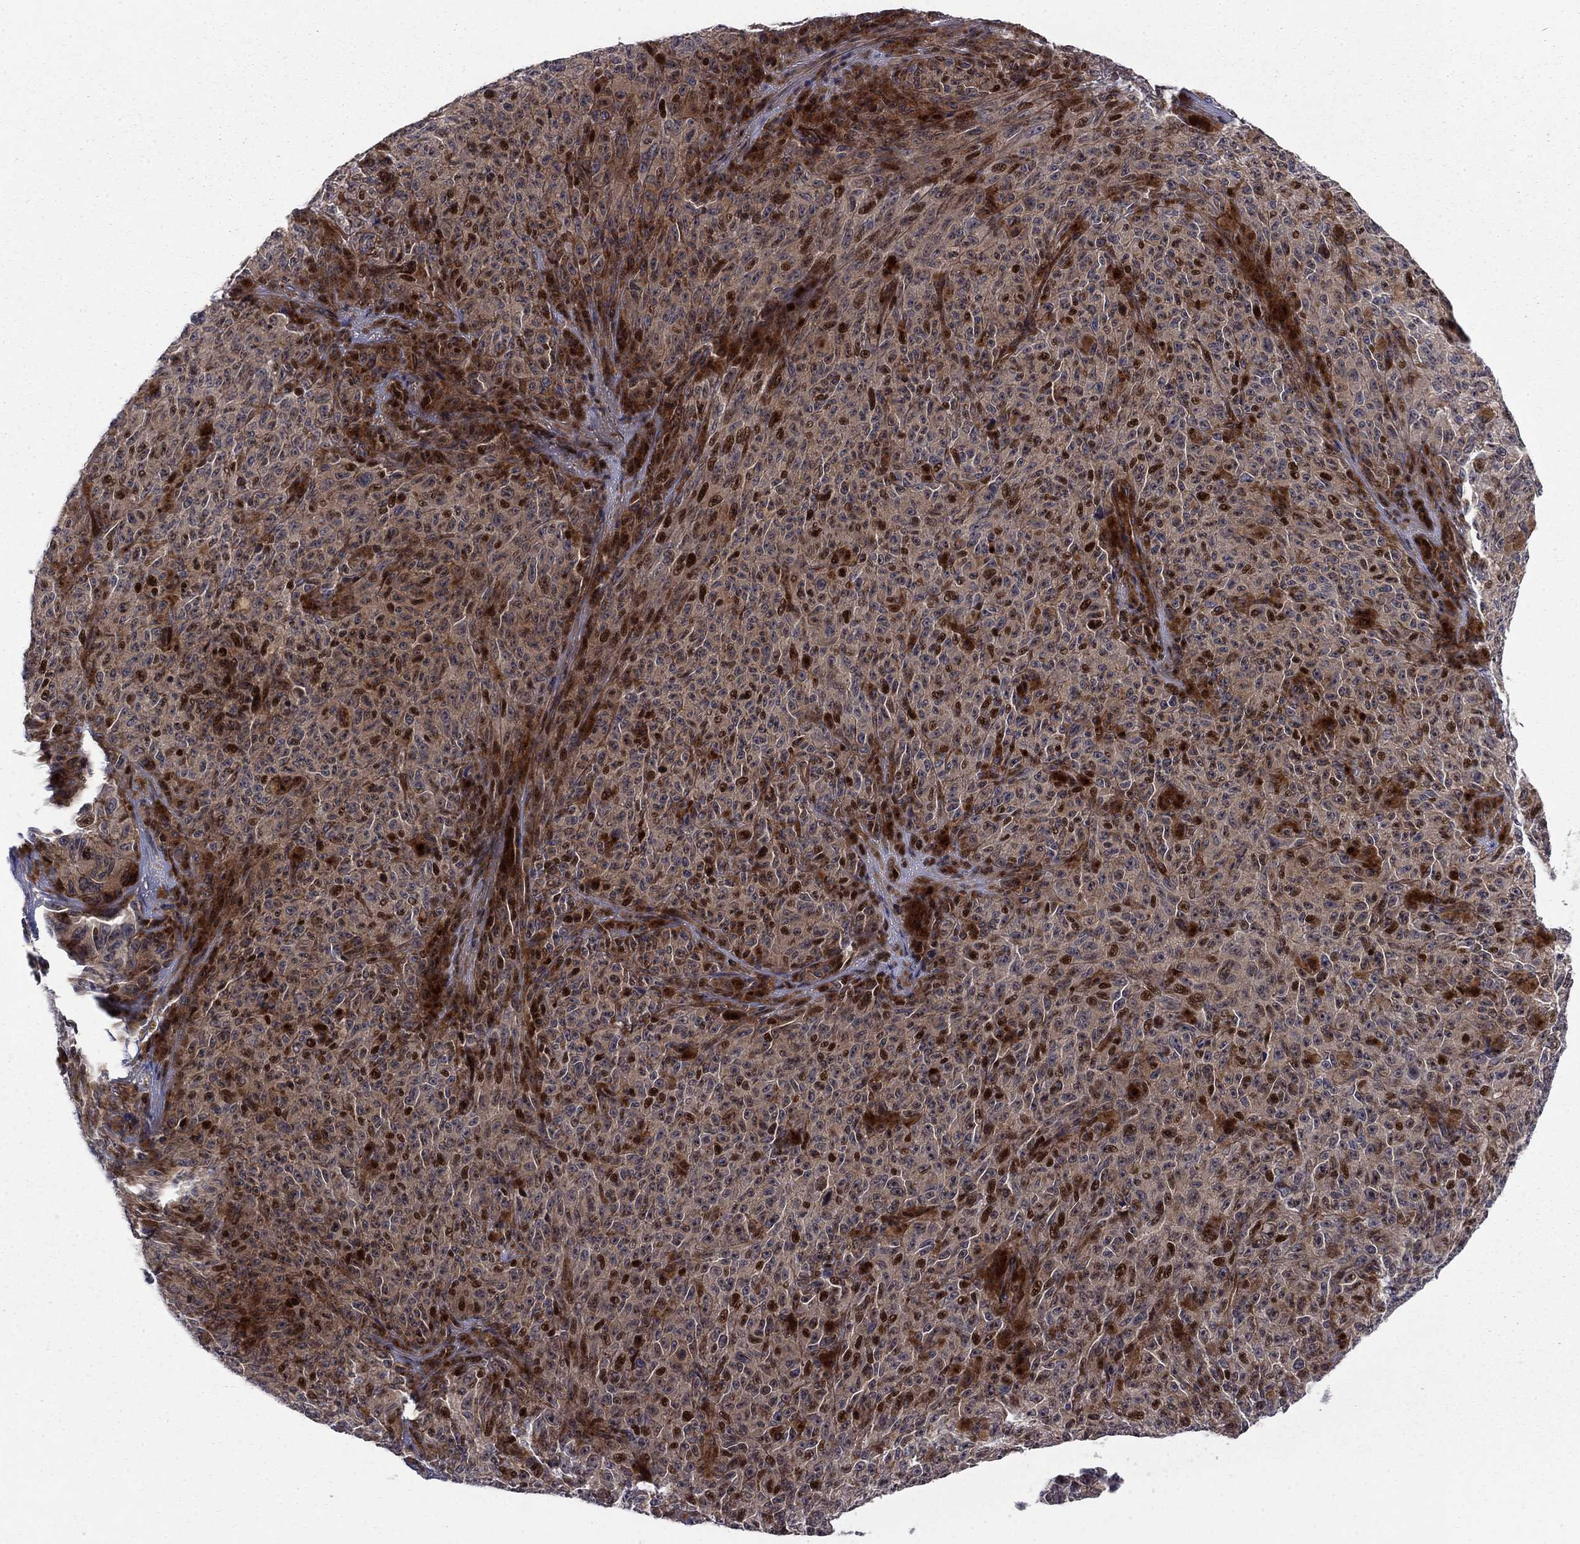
{"staining": {"intensity": "strong", "quantity": "<25%", "location": "cytoplasmic/membranous,nuclear"}, "tissue": "melanoma", "cell_type": "Tumor cells", "image_type": "cancer", "snomed": [{"axis": "morphology", "description": "Malignant melanoma, NOS"}, {"axis": "topography", "description": "Skin"}], "caption": "Strong cytoplasmic/membranous and nuclear staining for a protein is seen in approximately <25% of tumor cells of melanoma using immunohistochemistry.", "gene": "MIOS", "patient": {"sex": "female", "age": 82}}